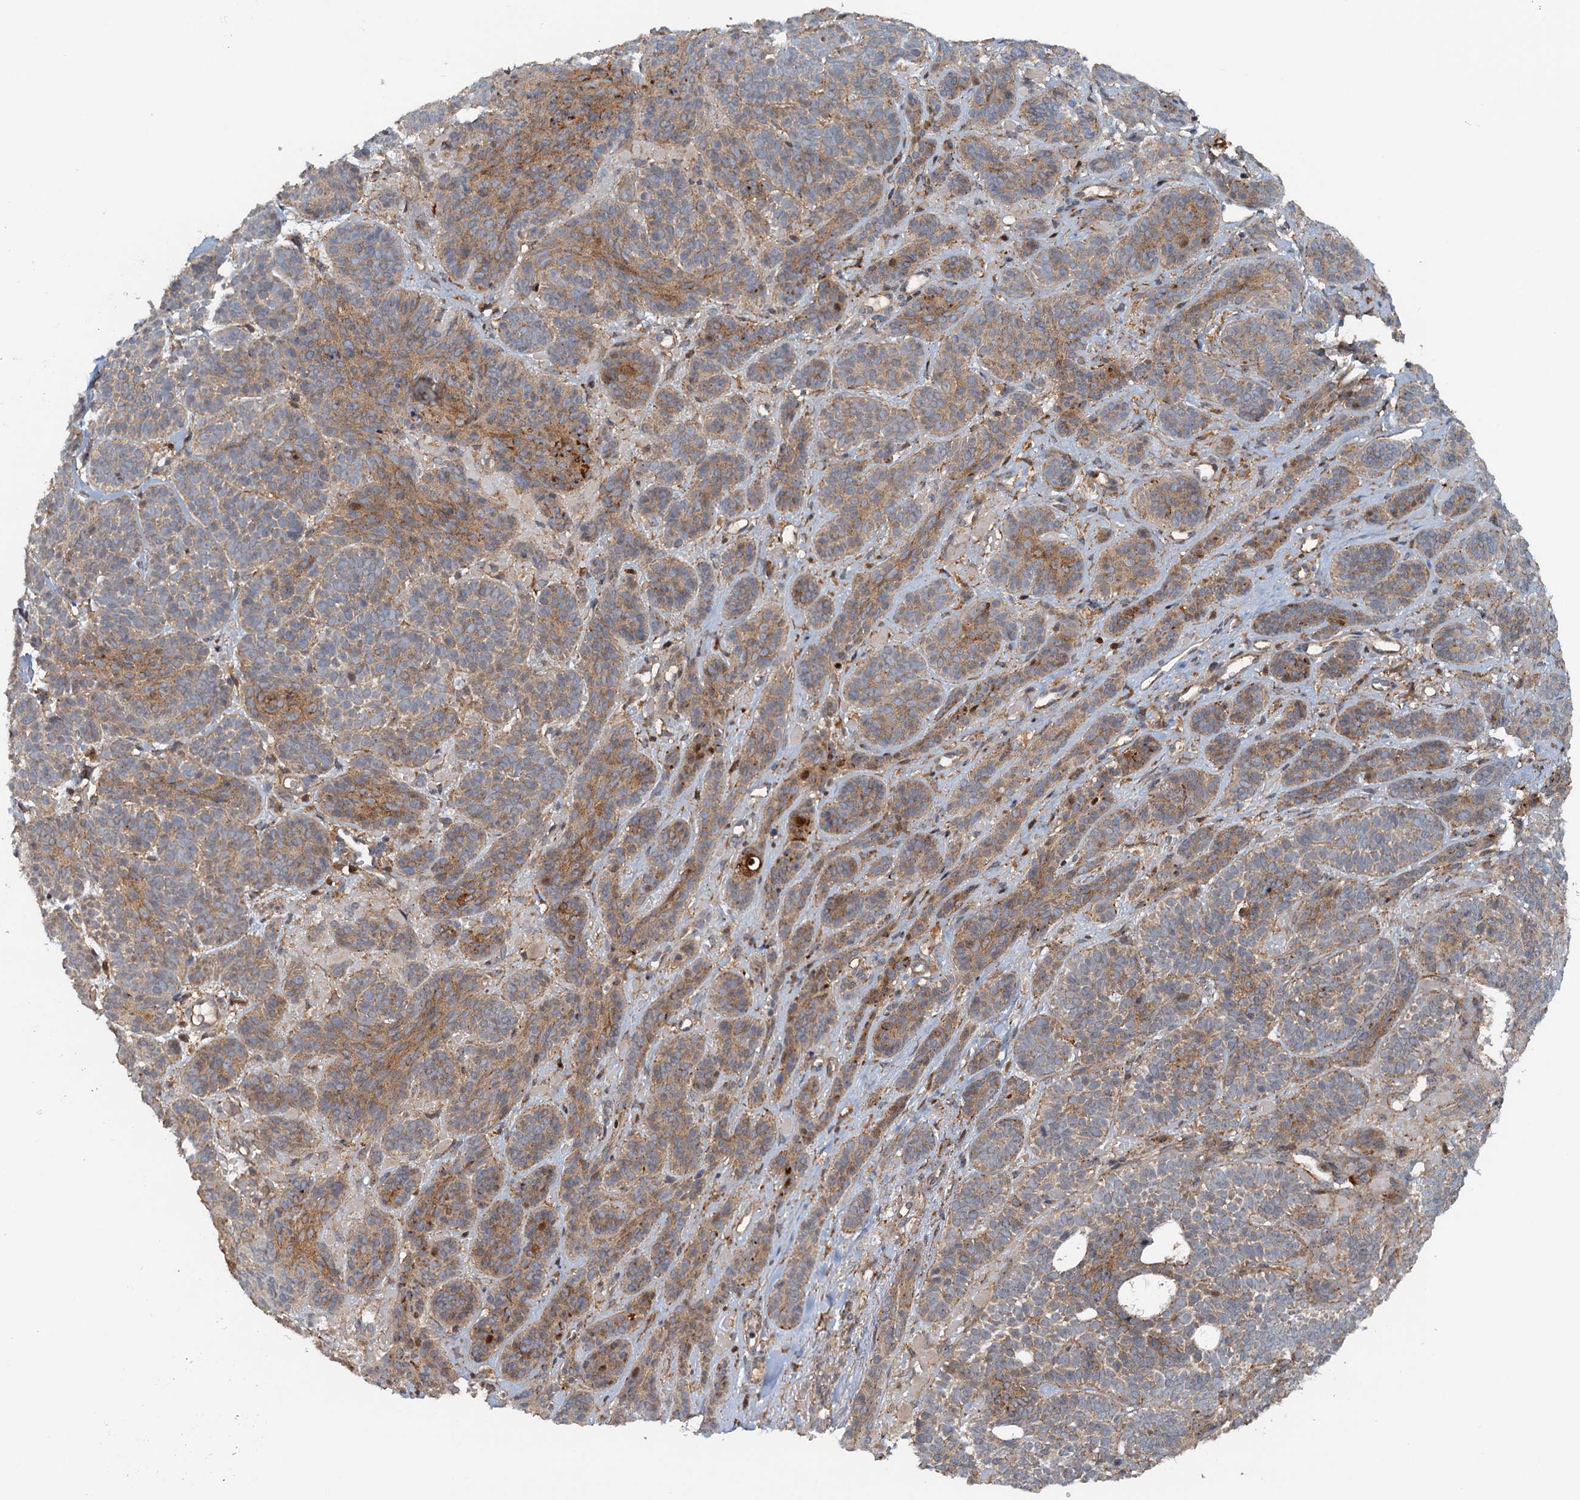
{"staining": {"intensity": "moderate", "quantity": ">75%", "location": "cytoplasmic/membranous"}, "tissue": "skin cancer", "cell_type": "Tumor cells", "image_type": "cancer", "snomed": [{"axis": "morphology", "description": "Basal cell carcinoma"}, {"axis": "topography", "description": "Skin"}], "caption": "Moderate cytoplasmic/membranous positivity for a protein is seen in about >75% of tumor cells of skin cancer using immunohistochemistry (IHC).", "gene": "TOLLIP", "patient": {"sex": "male", "age": 85}}